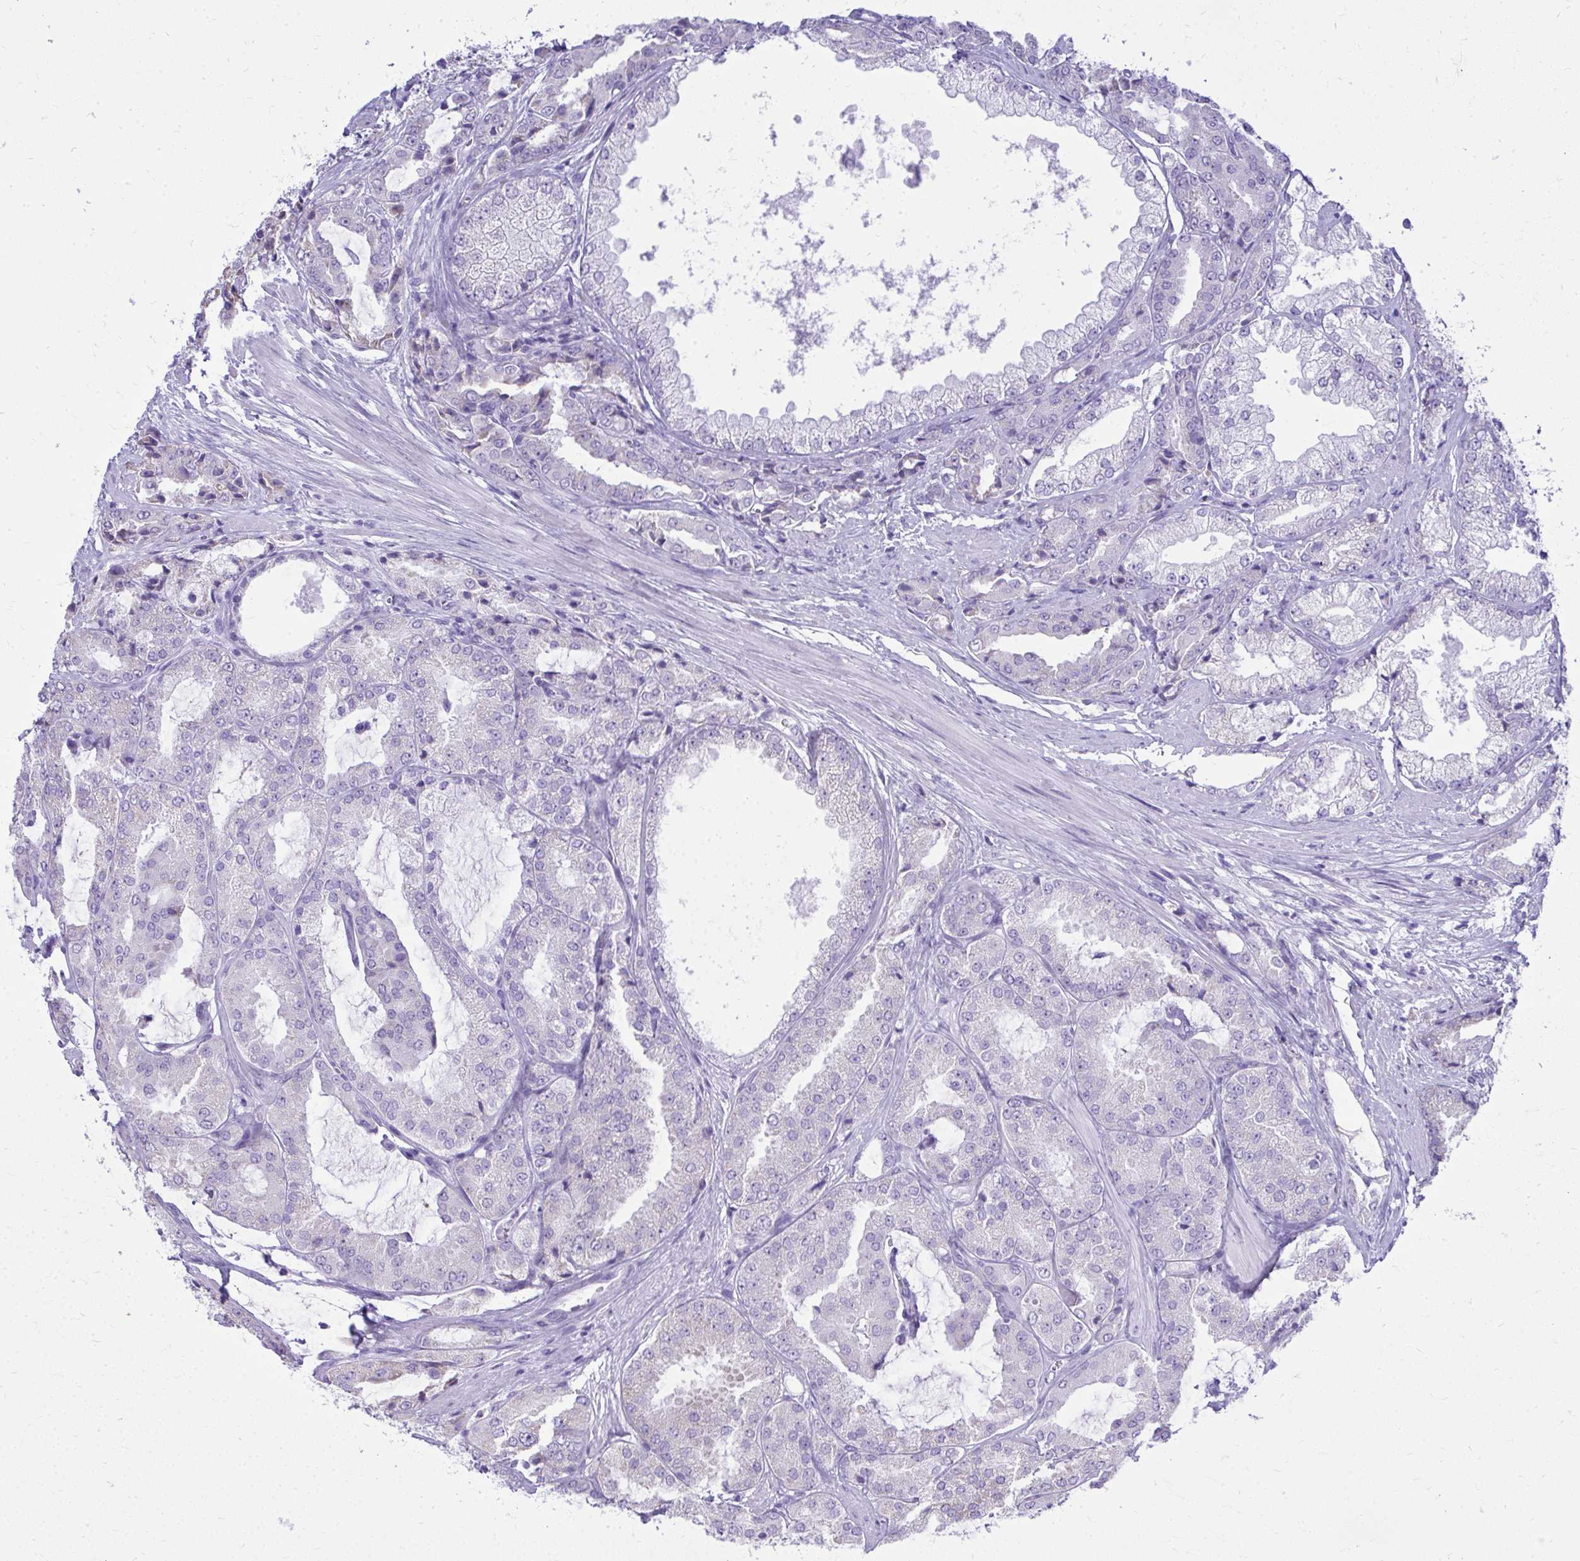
{"staining": {"intensity": "negative", "quantity": "none", "location": "none"}, "tissue": "prostate cancer", "cell_type": "Tumor cells", "image_type": "cancer", "snomed": [{"axis": "morphology", "description": "Adenocarcinoma, High grade"}, {"axis": "topography", "description": "Prostate"}], "caption": "Tumor cells show no significant staining in prostate cancer.", "gene": "RALYL", "patient": {"sex": "male", "age": 68}}